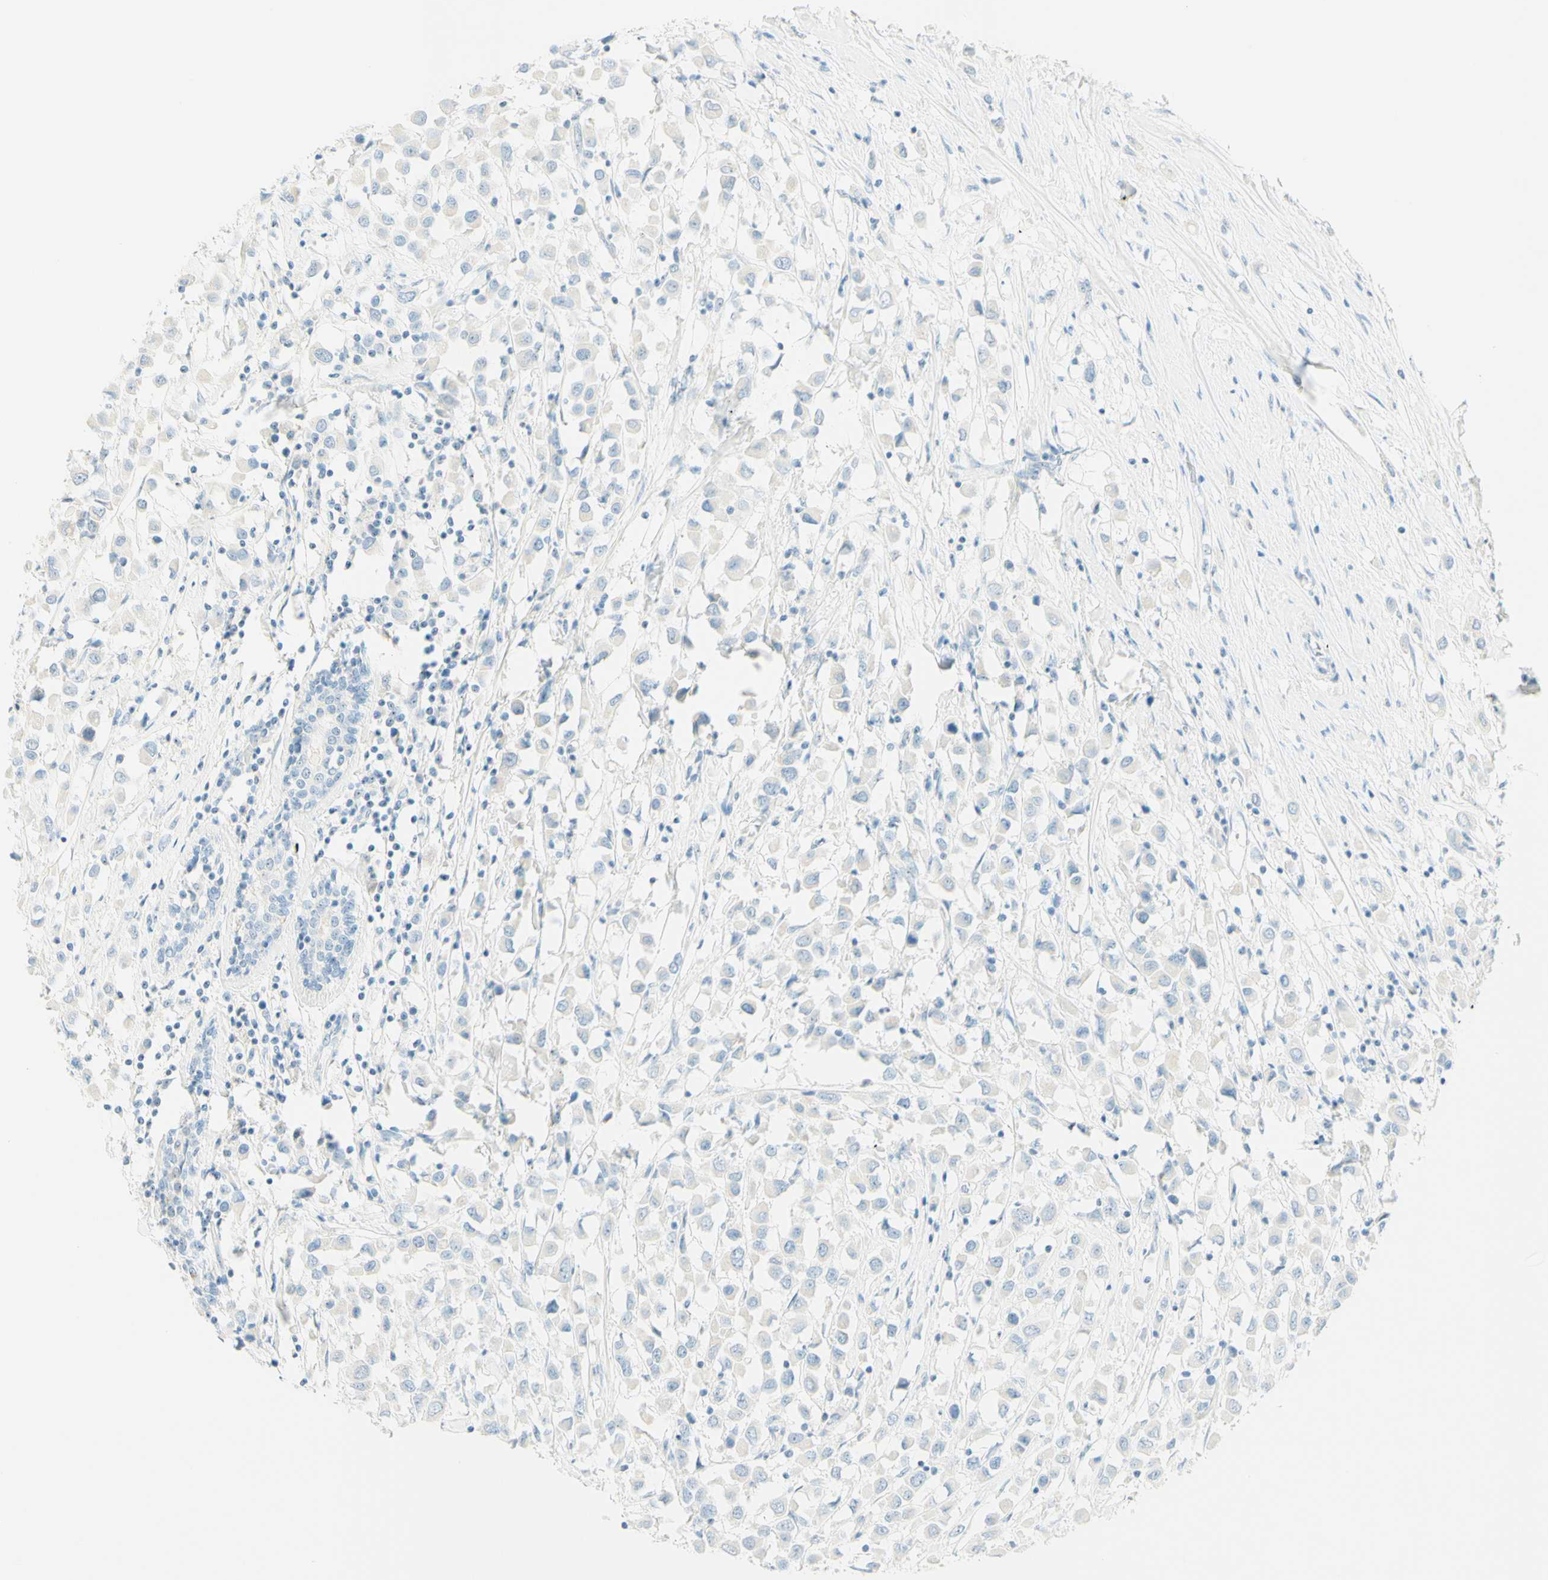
{"staining": {"intensity": "negative", "quantity": "none", "location": "none"}, "tissue": "breast cancer", "cell_type": "Tumor cells", "image_type": "cancer", "snomed": [{"axis": "morphology", "description": "Duct carcinoma"}, {"axis": "topography", "description": "Breast"}], "caption": "Immunohistochemical staining of human breast infiltrating ductal carcinoma displays no significant expression in tumor cells.", "gene": "FMR1NB", "patient": {"sex": "female", "age": 61}}